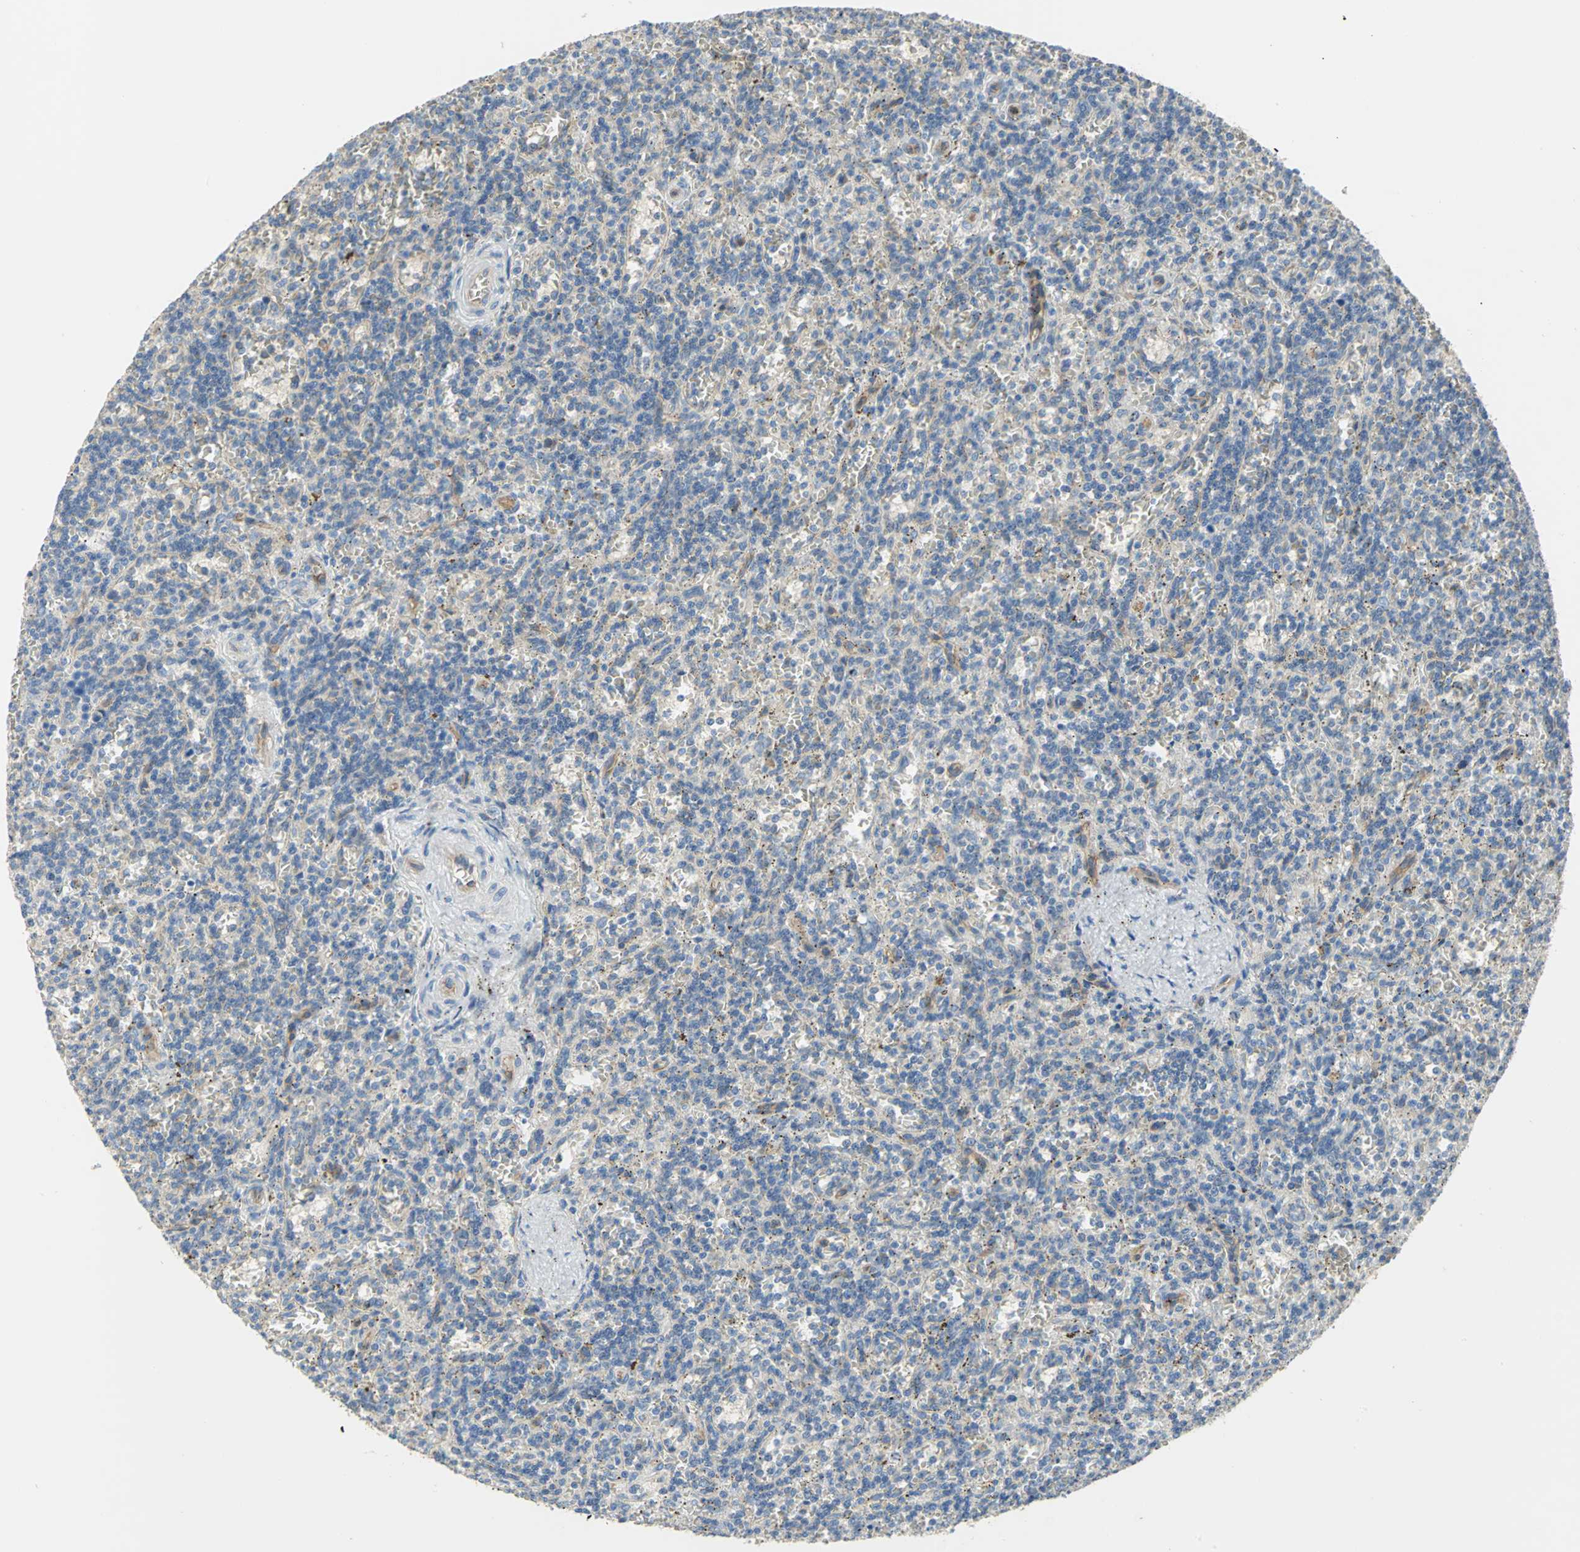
{"staining": {"intensity": "moderate", "quantity": "<25%", "location": "cytoplasmic/membranous"}, "tissue": "lymphoma", "cell_type": "Tumor cells", "image_type": "cancer", "snomed": [{"axis": "morphology", "description": "Malignant lymphoma, non-Hodgkin's type, Low grade"}, {"axis": "topography", "description": "Spleen"}], "caption": "DAB (3,3'-diaminobenzidine) immunohistochemical staining of lymphoma reveals moderate cytoplasmic/membranous protein positivity in about <25% of tumor cells.", "gene": "HTR1F", "patient": {"sex": "male", "age": 73}}